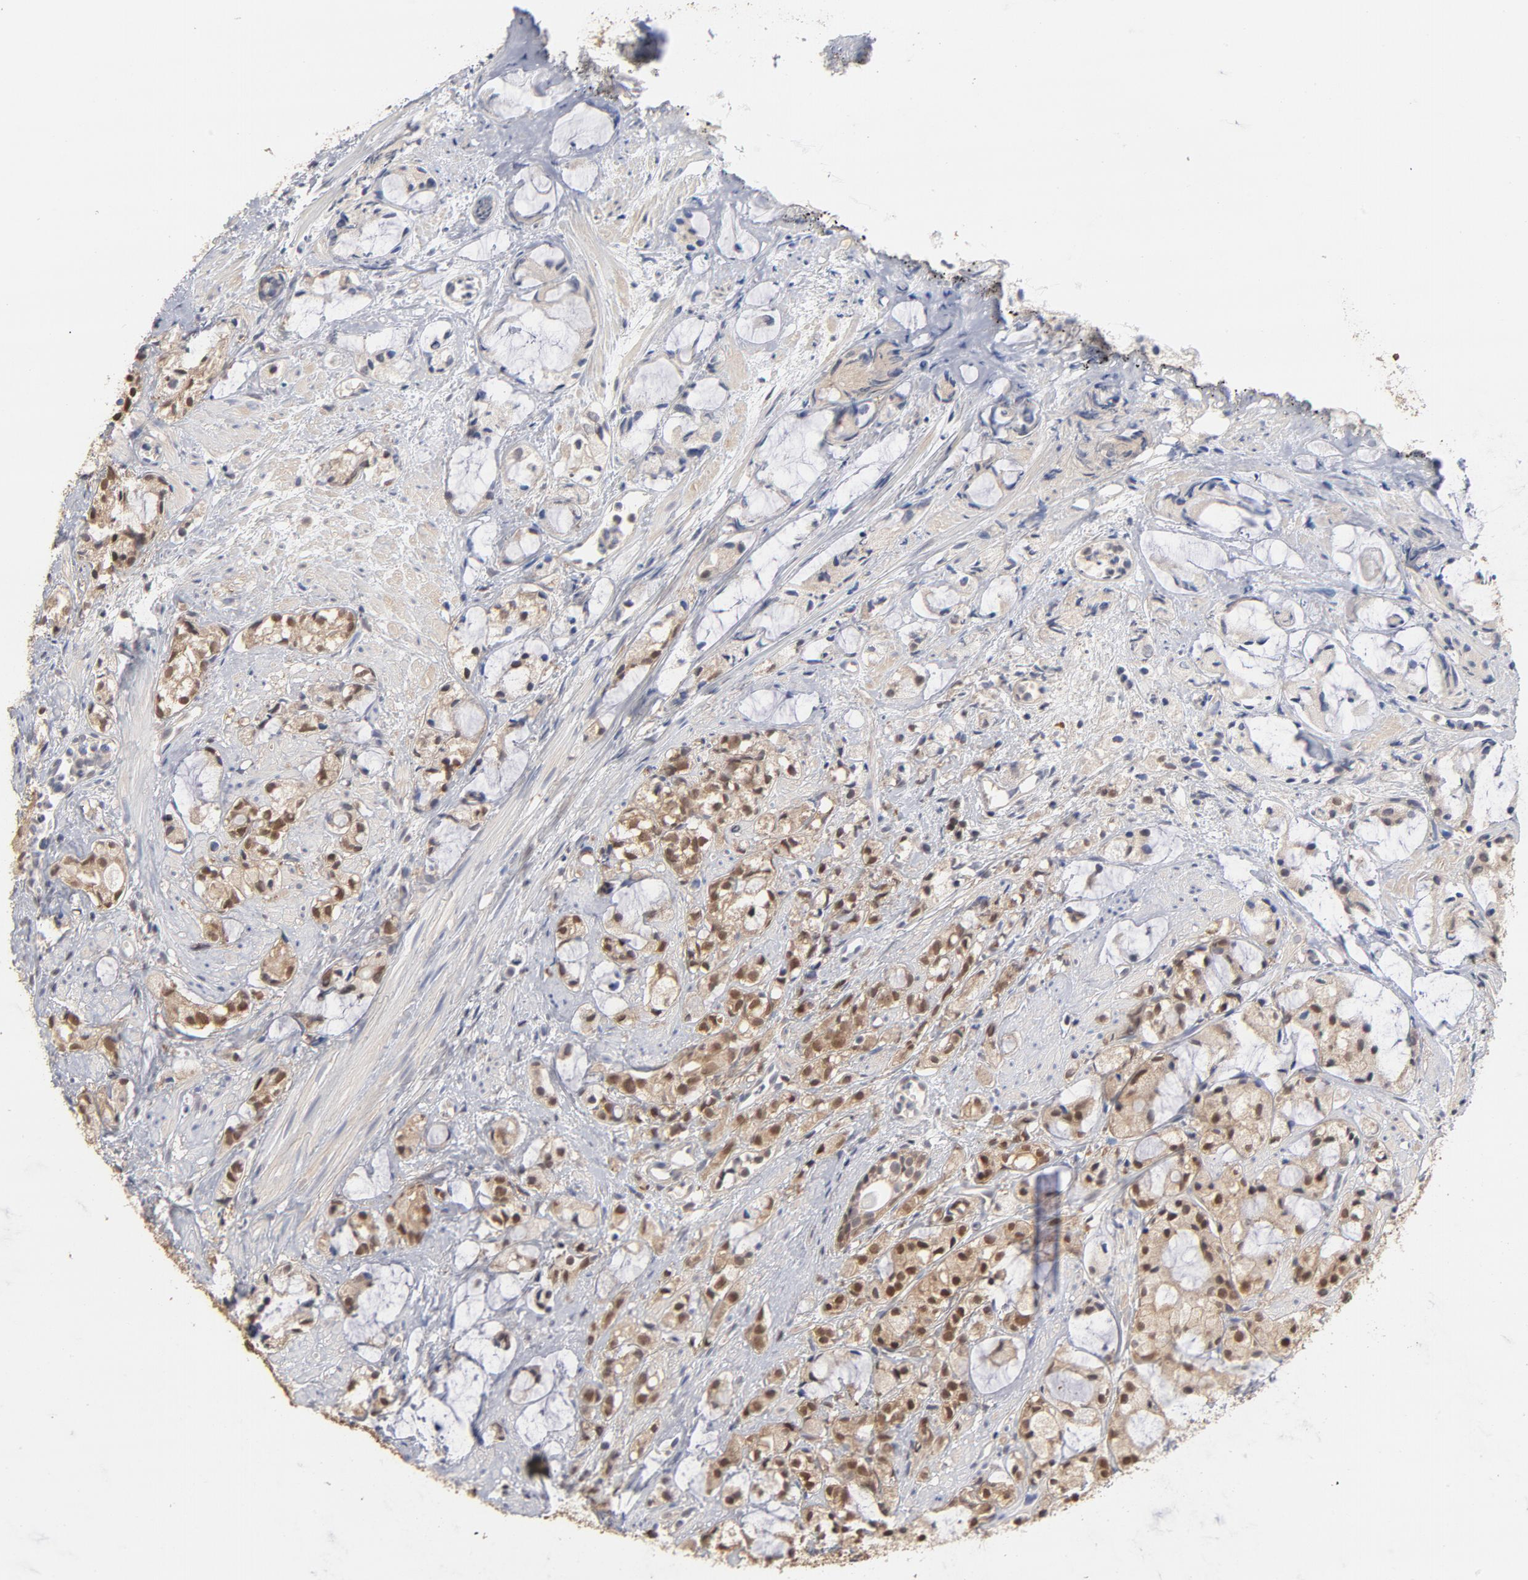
{"staining": {"intensity": "moderate", "quantity": "25%-75%", "location": "cytoplasmic/membranous"}, "tissue": "prostate cancer", "cell_type": "Tumor cells", "image_type": "cancer", "snomed": [{"axis": "morphology", "description": "Adenocarcinoma, High grade"}, {"axis": "topography", "description": "Prostate"}], "caption": "Prostate high-grade adenocarcinoma stained with immunohistochemistry (IHC) displays moderate cytoplasmic/membranous staining in approximately 25%-75% of tumor cells.", "gene": "MIF", "patient": {"sex": "male", "age": 85}}